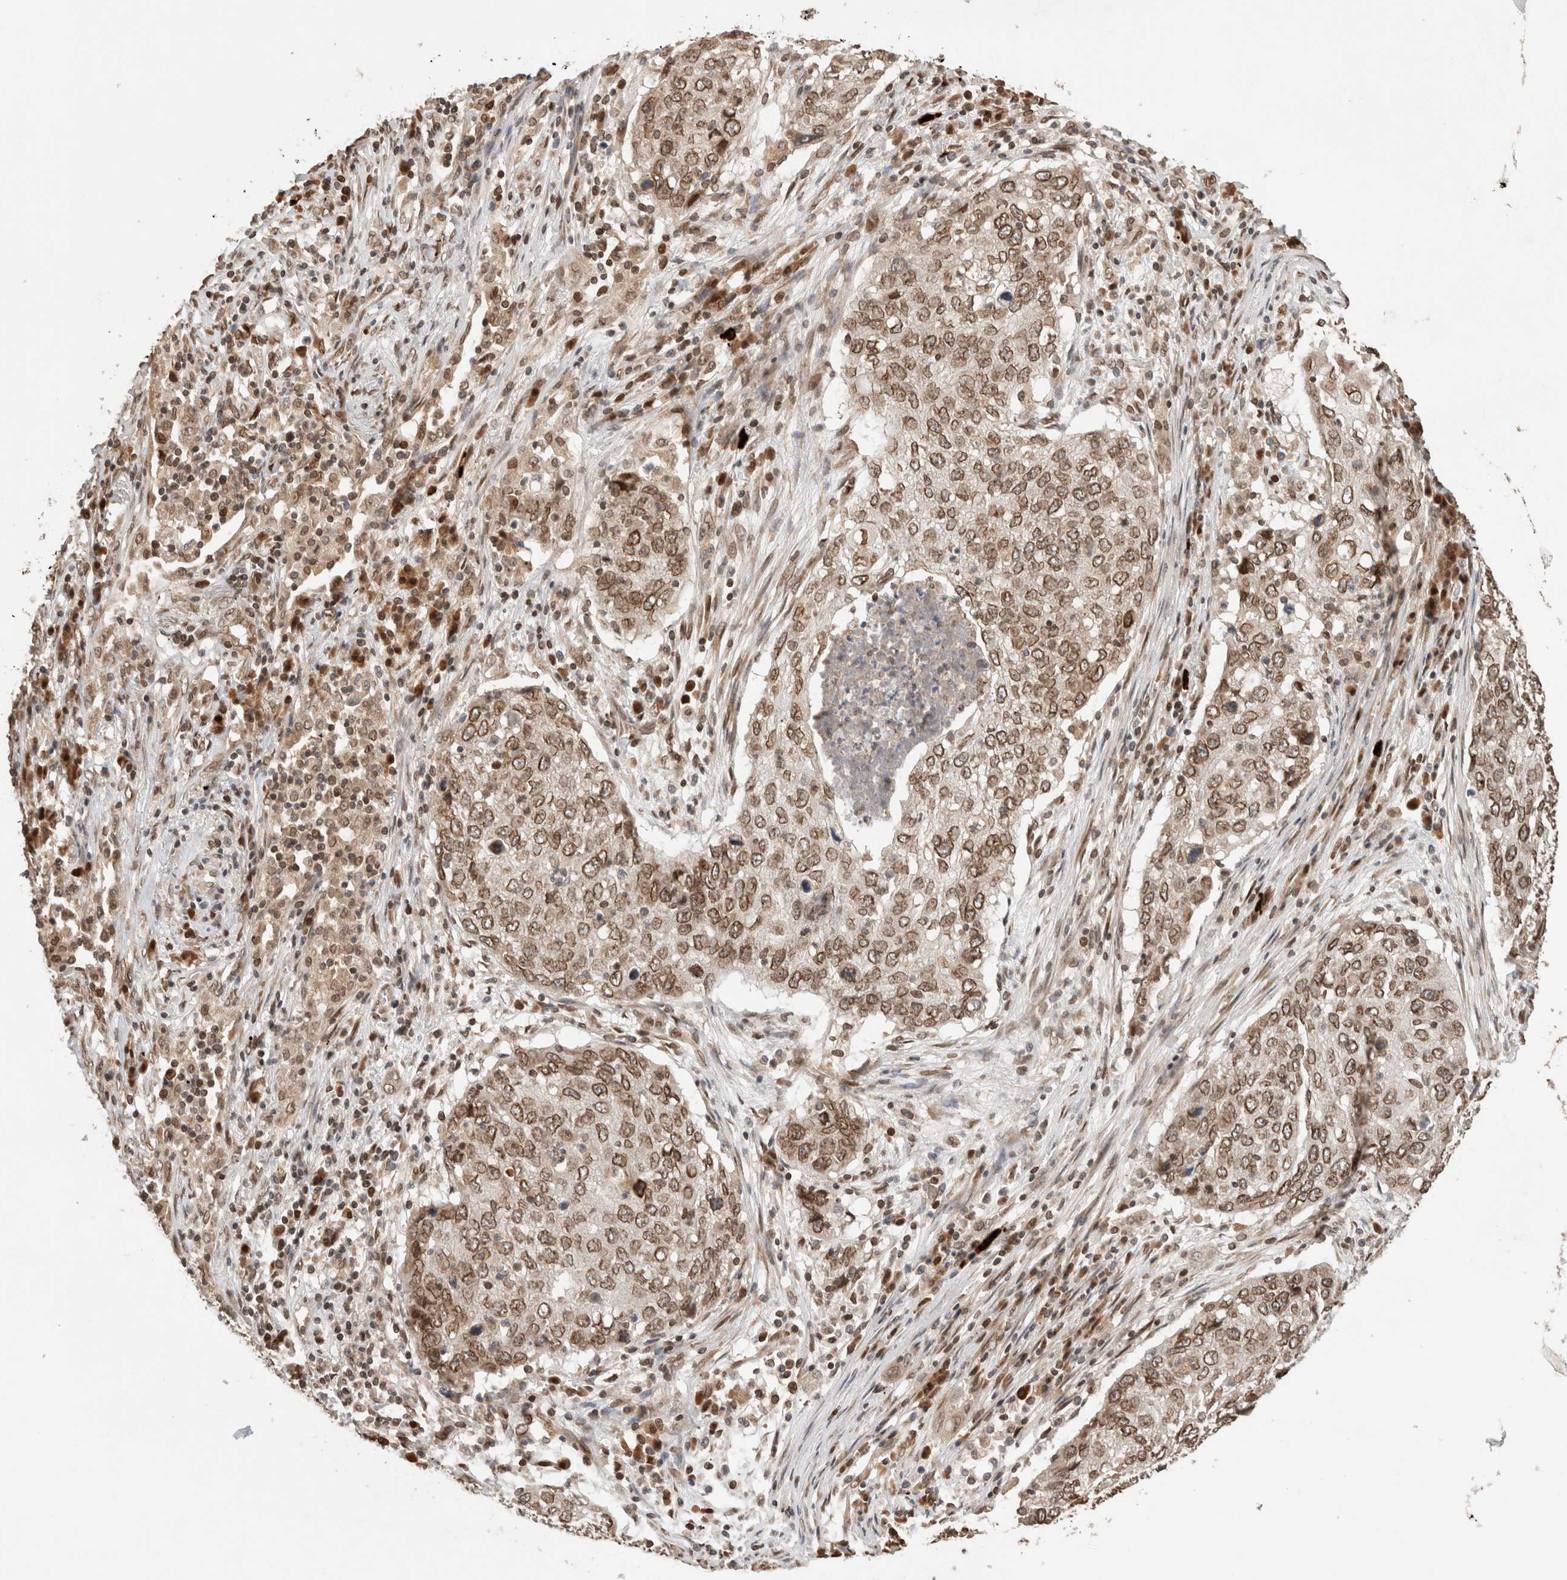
{"staining": {"intensity": "moderate", "quantity": ">75%", "location": "cytoplasmic/membranous,nuclear"}, "tissue": "lung cancer", "cell_type": "Tumor cells", "image_type": "cancer", "snomed": [{"axis": "morphology", "description": "Squamous cell carcinoma, NOS"}, {"axis": "topography", "description": "Lung"}], "caption": "Protein expression analysis of human lung squamous cell carcinoma reveals moderate cytoplasmic/membranous and nuclear expression in about >75% of tumor cells.", "gene": "TPR", "patient": {"sex": "female", "age": 63}}